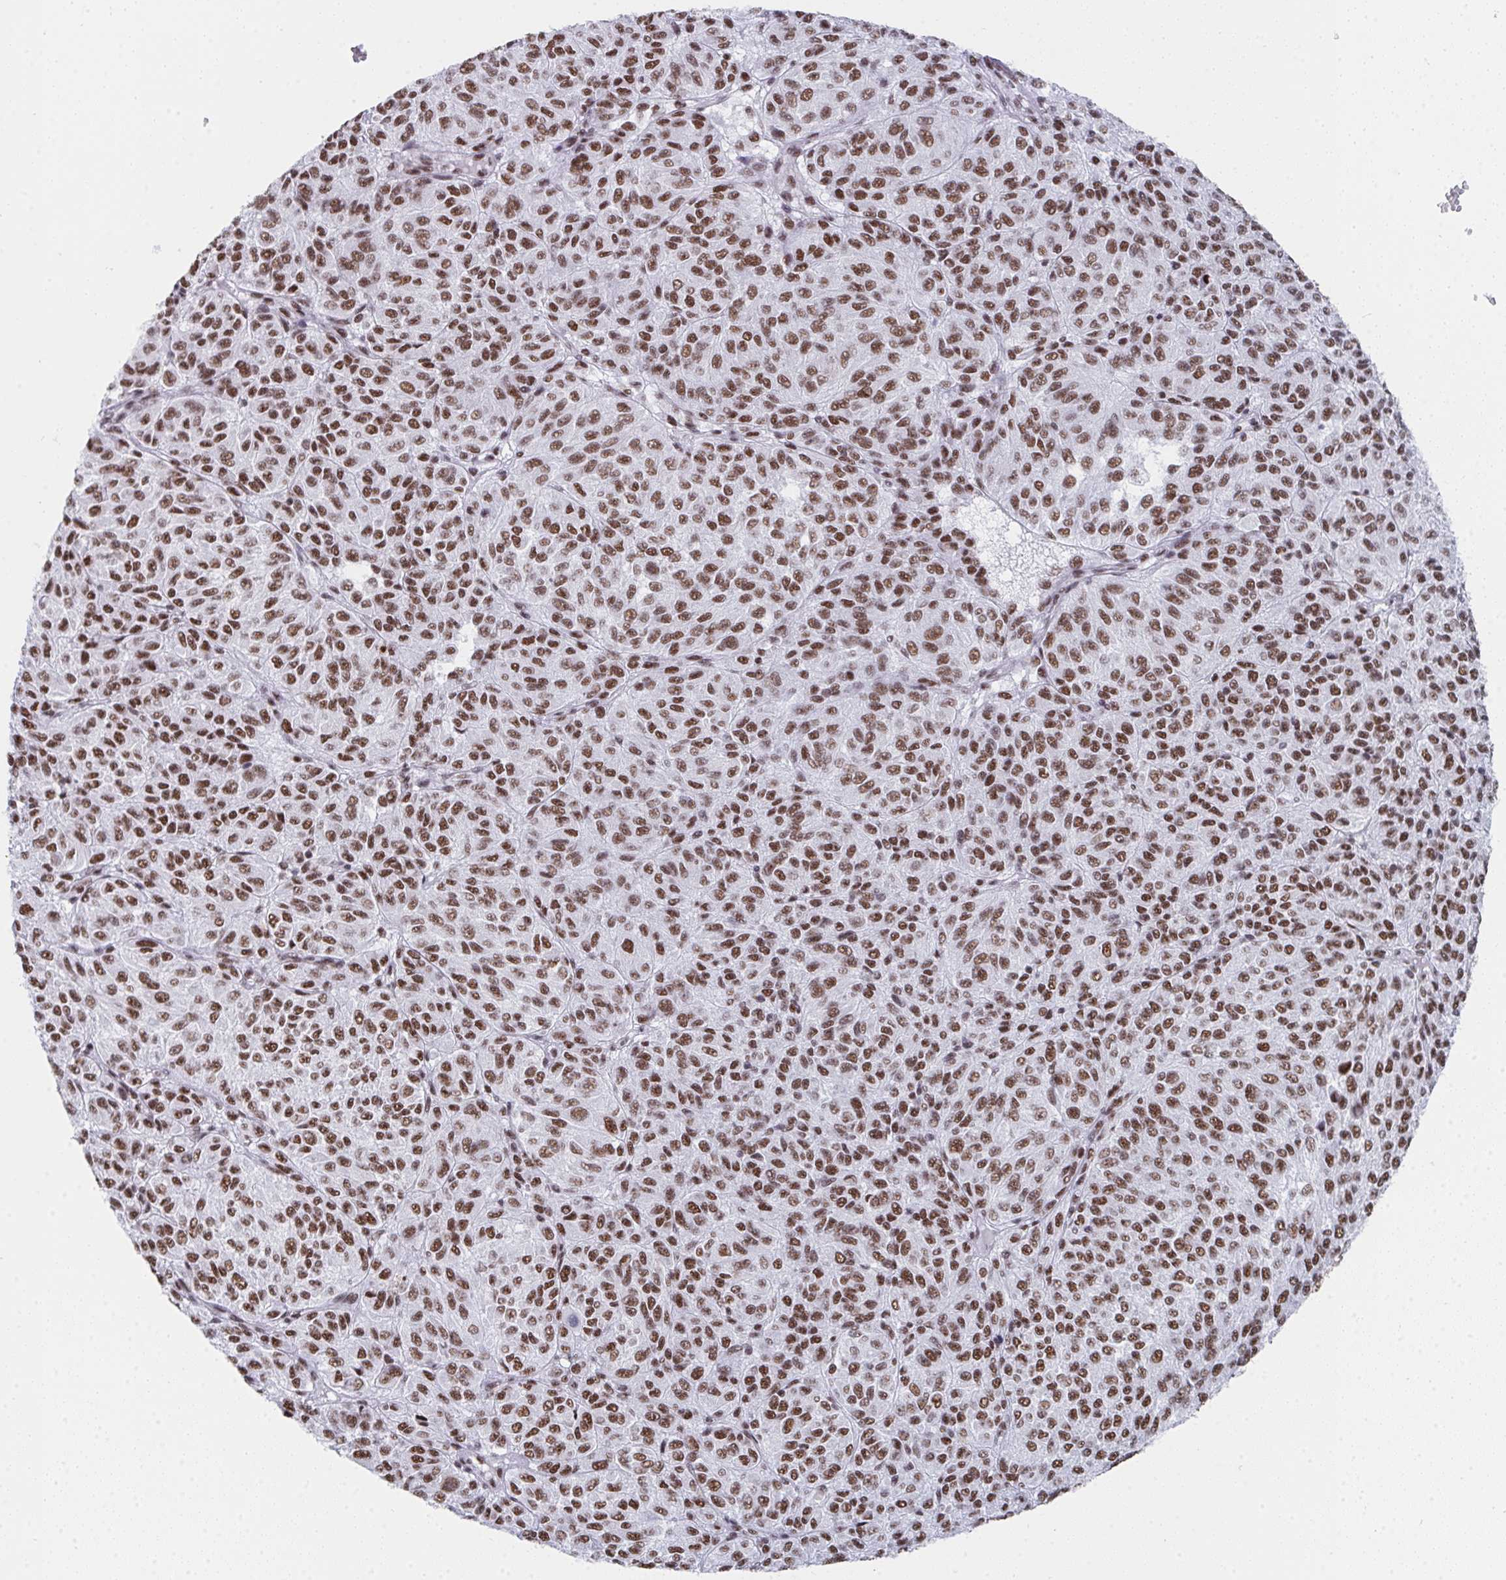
{"staining": {"intensity": "moderate", "quantity": ">75%", "location": "nuclear"}, "tissue": "melanoma", "cell_type": "Tumor cells", "image_type": "cancer", "snomed": [{"axis": "morphology", "description": "Malignant melanoma, Metastatic site"}, {"axis": "topography", "description": "Brain"}], "caption": "Human malignant melanoma (metastatic site) stained for a protein (brown) exhibits moderate nuclear positive positivity in about >75% of tumor cells.", "gene": "SNRNP70", "patient": {"sex": "female", "age": 56}}